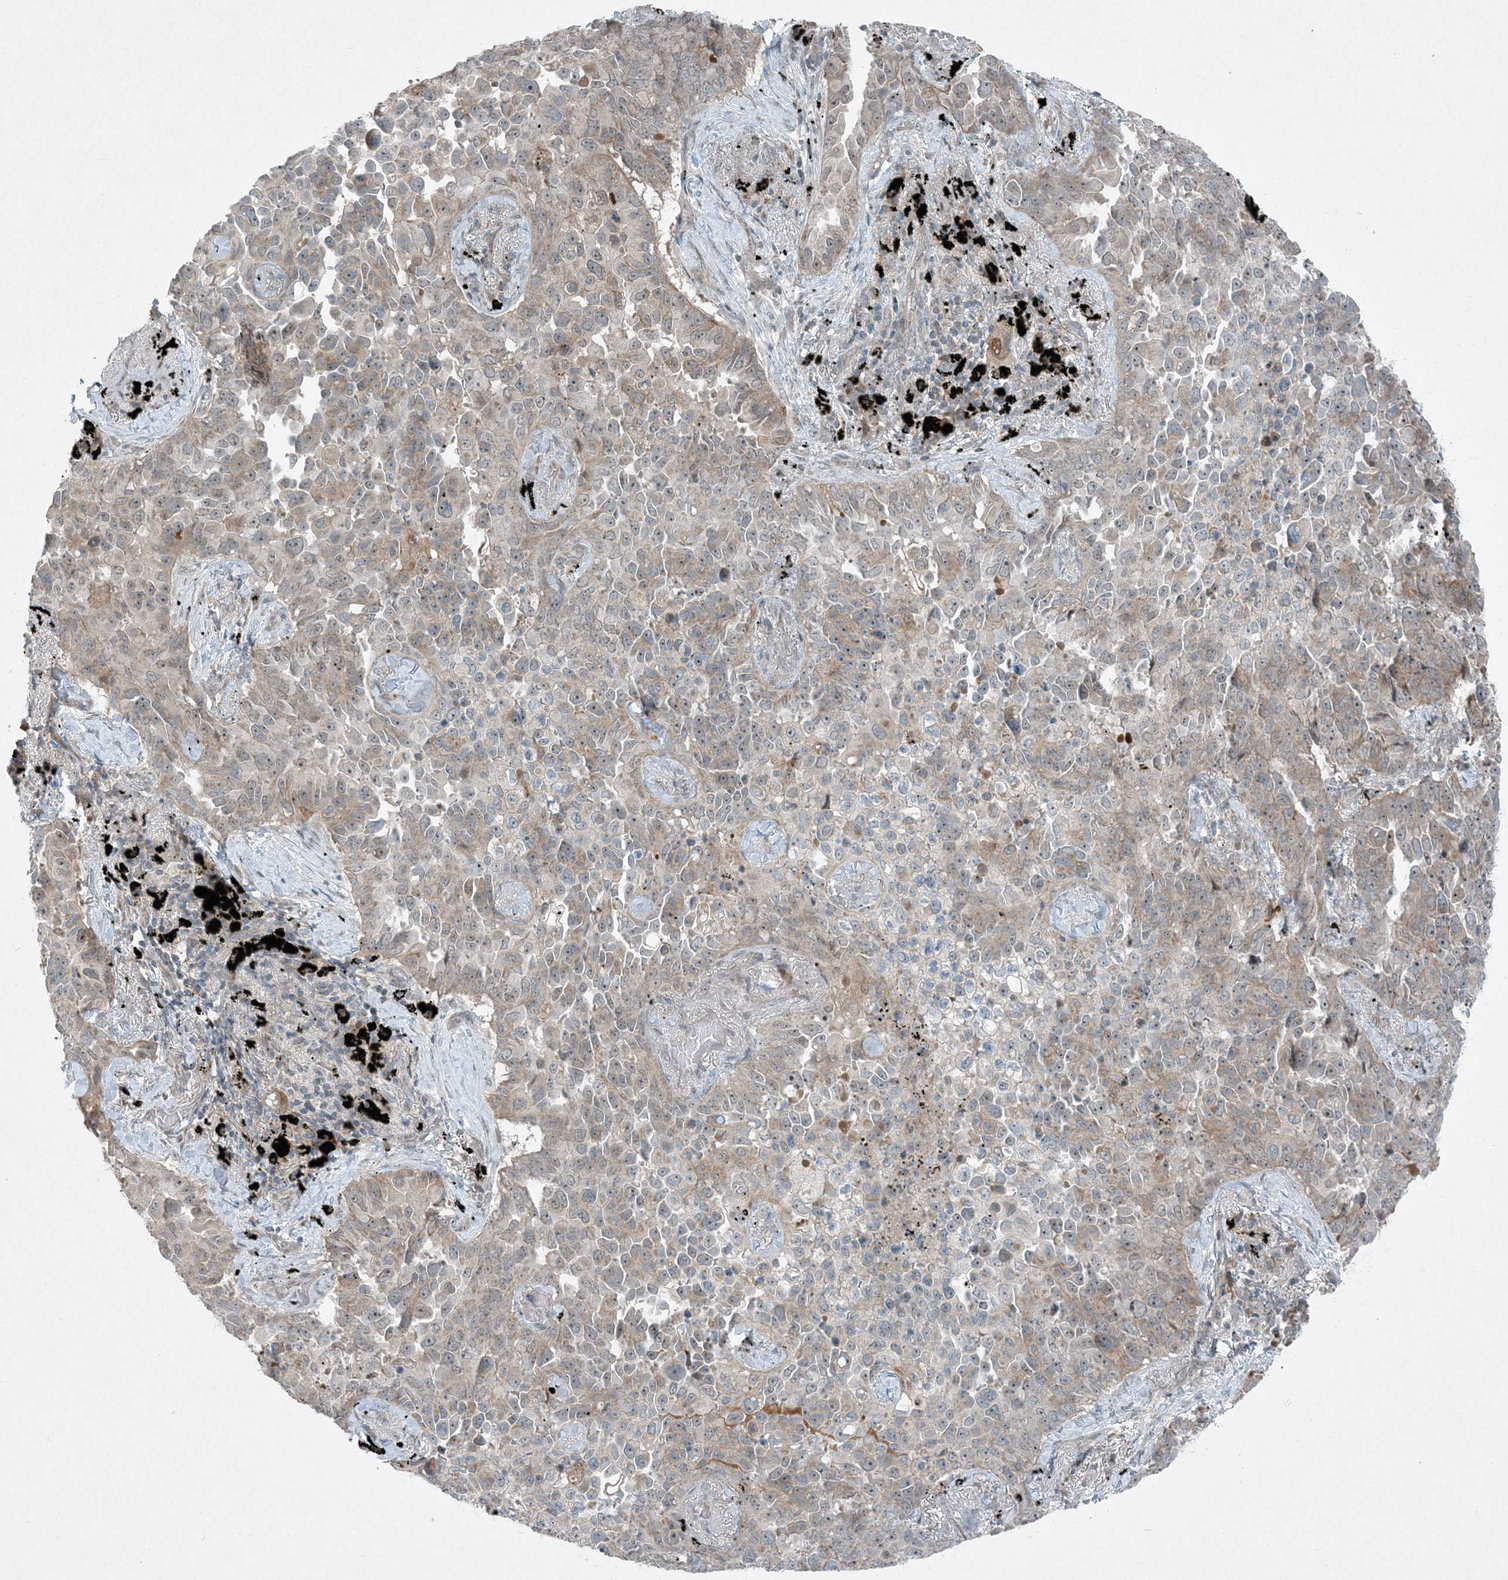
{"staining": {"intensity": "weak", "quantity": ">75%", "location": "cytoplasmic/membranous"}, "tissue": "lung cancer", "cell_type": "Tumor cells", "image_type": "cancer", "snomed": [{"axis": "morphology", "description": "Adenocarcinoma, NOS"}, {"axis": "topography", "description": "Lung"}], "caption": "The immunohistochemical stain labels weak cytoplasmic/membranous positivity in tumor cells of lung cancer tissue.", "gene": "MITD1", "patient": {"sex": "female", "age": 67}}